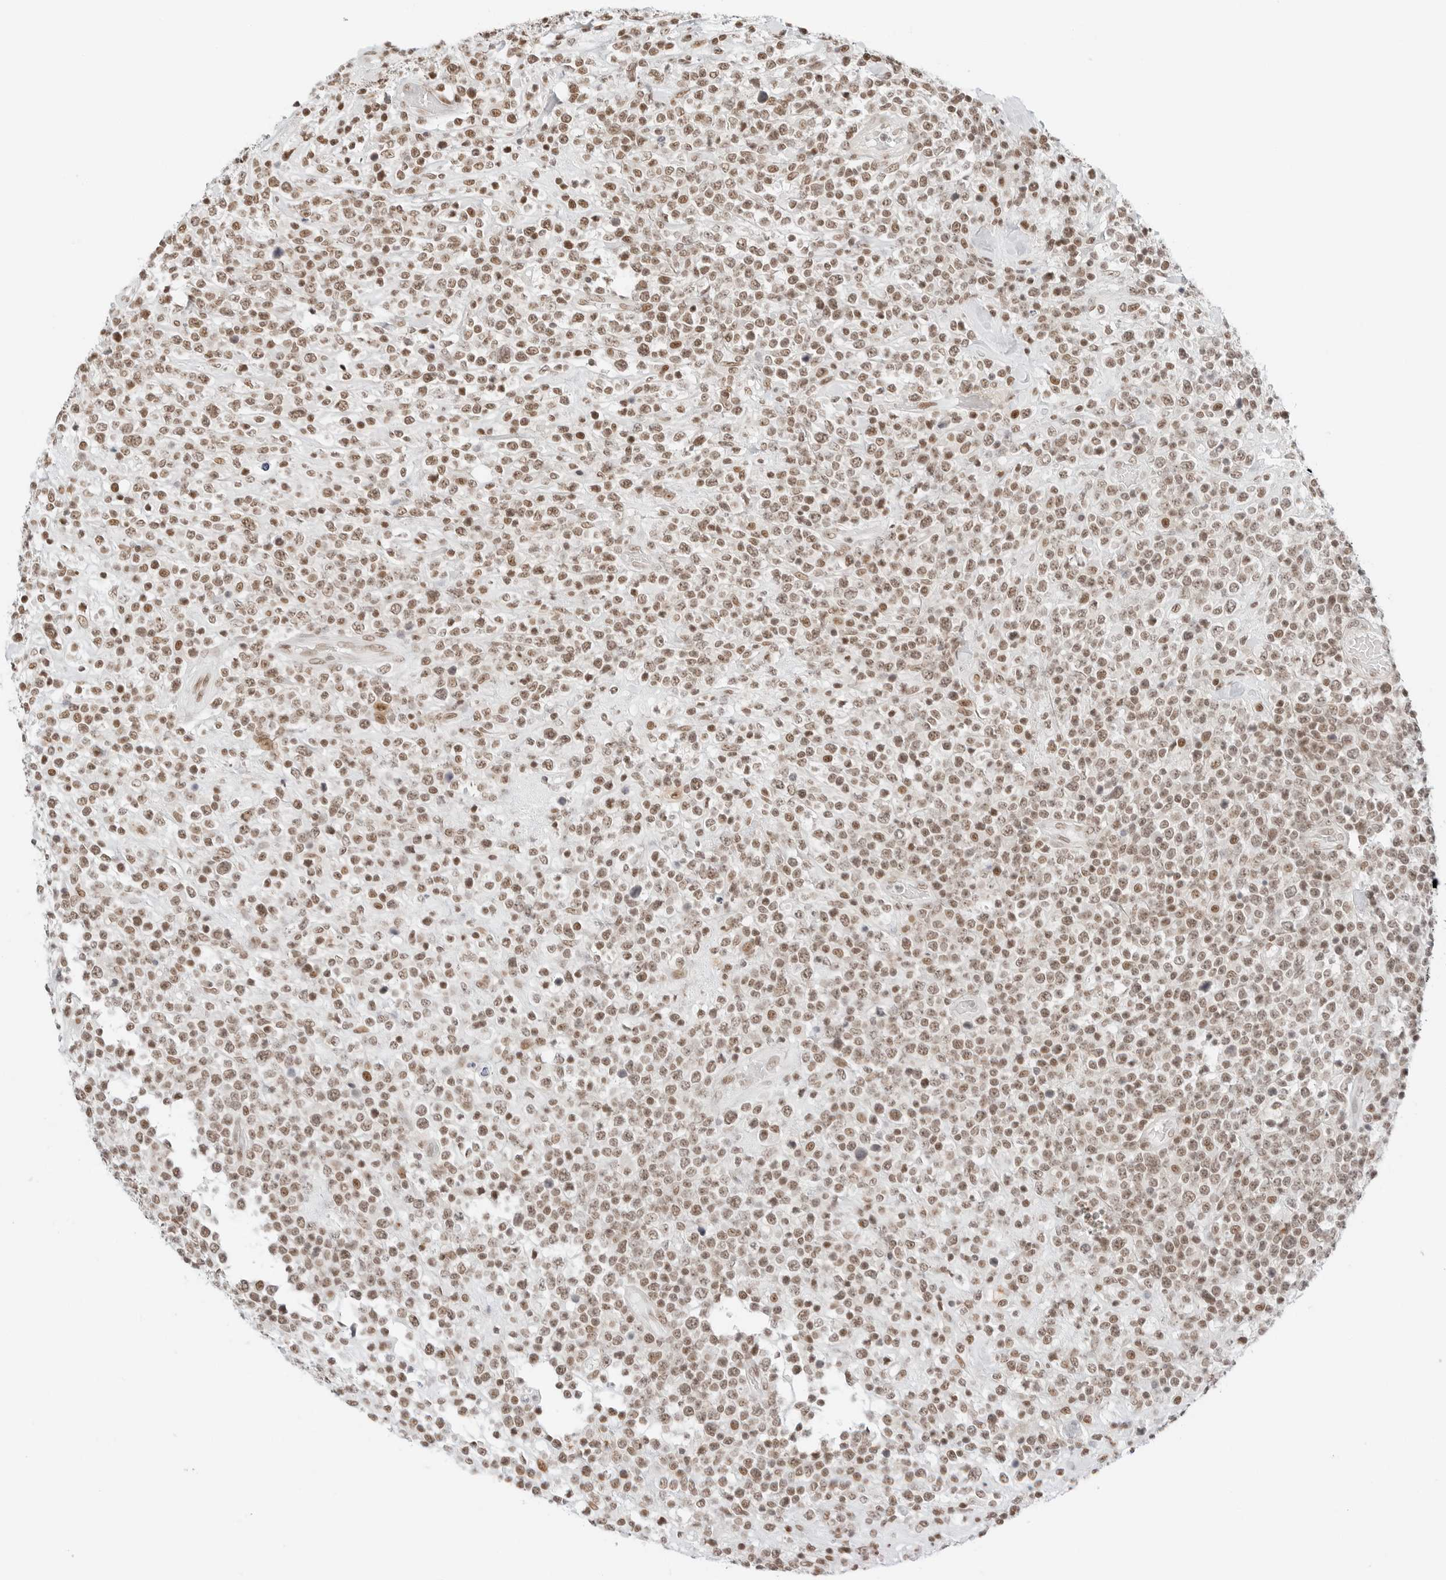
{"staining": {"intensity": "moderate", "quantity": ">75%", "location": "nuclear"}, "tissue": "lymphoma", "cell_type": "Tumor cells", "image_type": "cancer", "snomed": [{"axis": "morphology", "description": "Malignant lymphoma, non-Hodgkin's type, High grade"}, {"axis": "topography", "description": "Colon"}], "caption": "Tumor cells display medium levels of moderate nuclear positivity in about >75% of cells in lymphoma.", "gene": "CRTC2", "patient": {"sex": "female", "age": 53}}